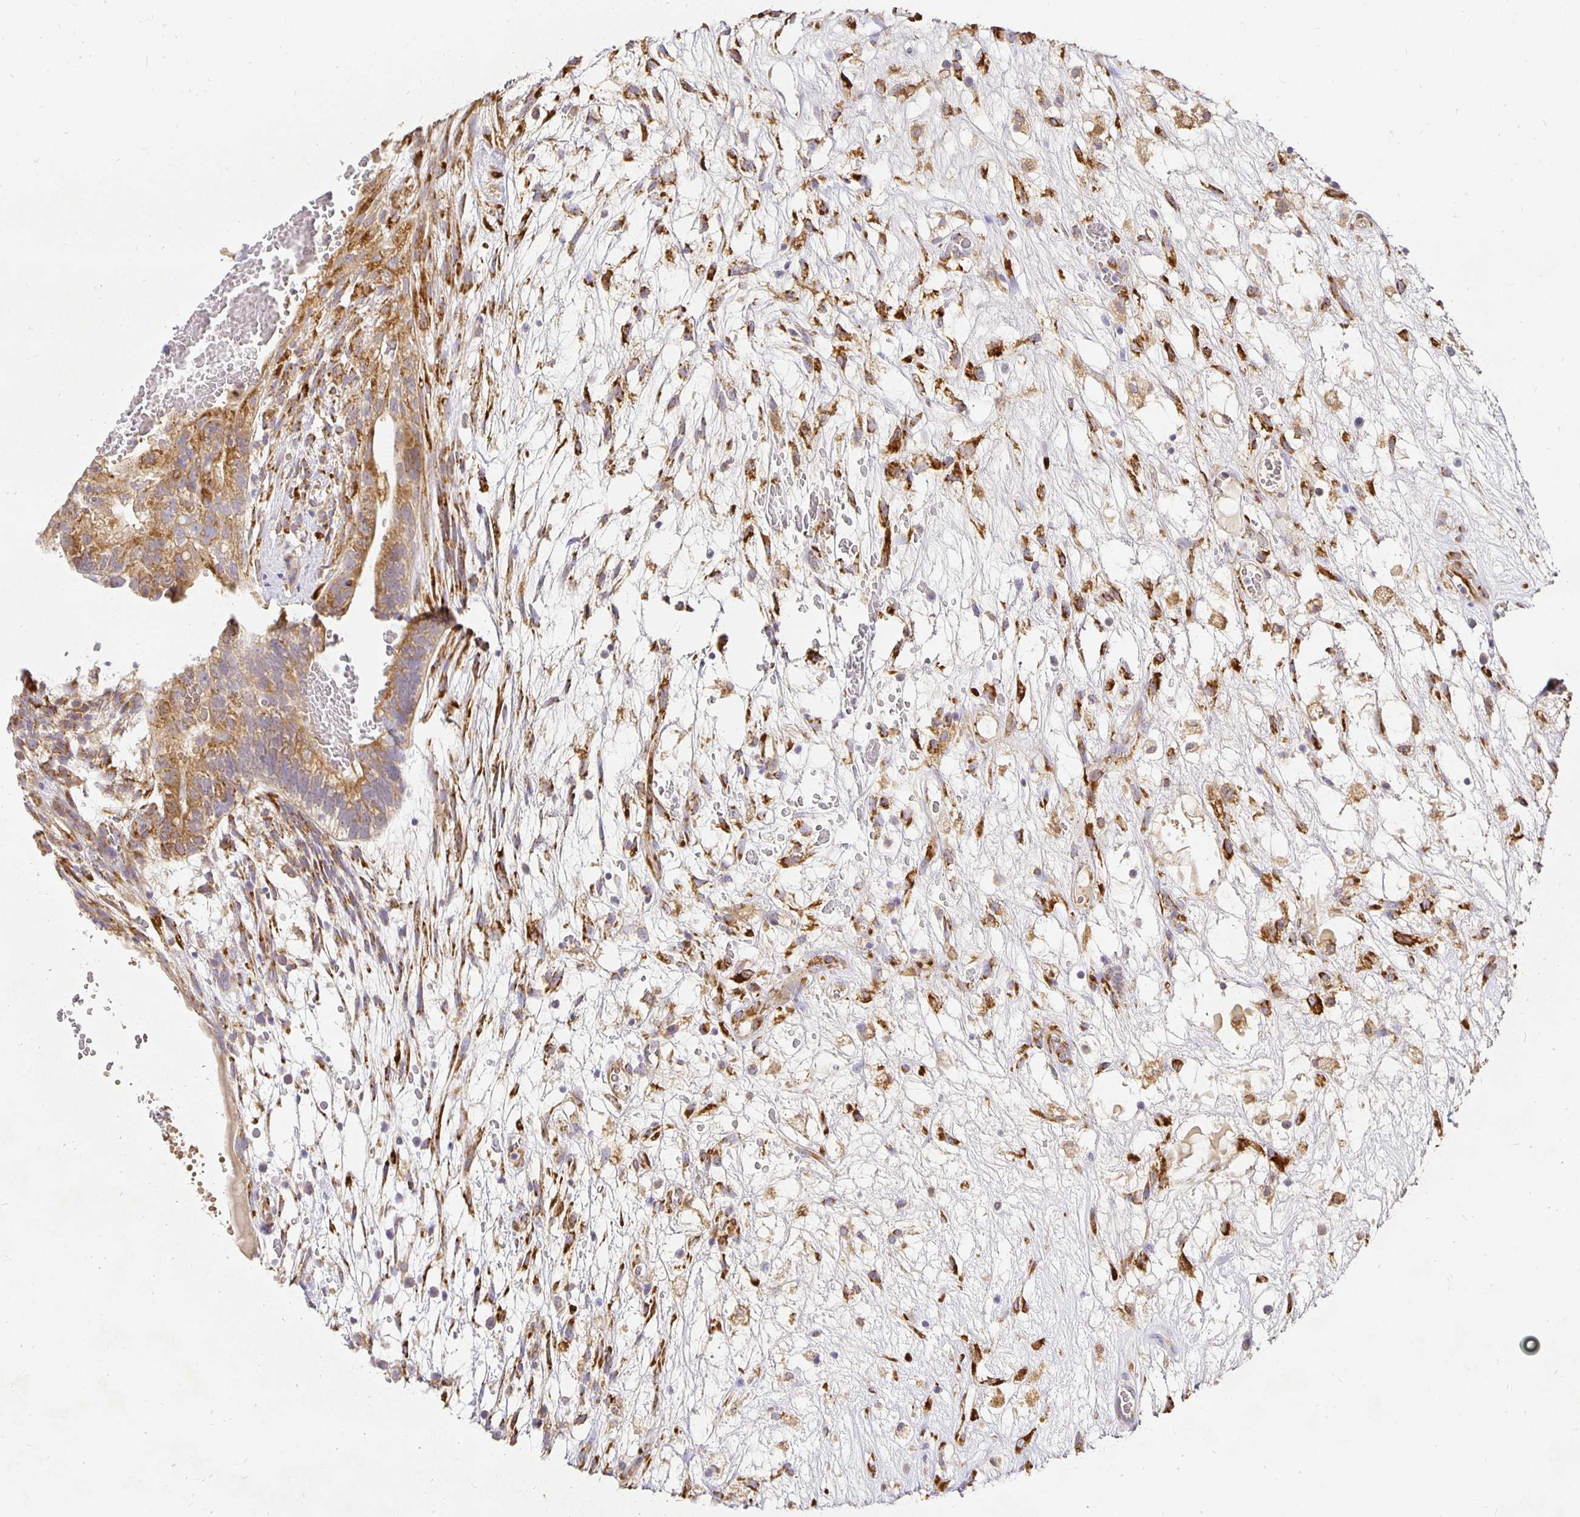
{"staining": {"intensity": "moderate", "quantity": ">75%", "location": "cytoplasmic/membranous"}, "tissue": "testis cancer", "cell_type": "Tumor cells", "image_type": "cancer", "snomed": [{"axis": "morphology", "description": "Normal tissue, NOS"}, {"axis": "morphology", "description": "Carcinoma, Embryonal, NOS"}, {"axis": "topography", "description": "Testis"}], "caption": "IHC photomicrograph of neoplastic tissue: testis cancer (embryonal carcinoma) stained using immunohistochemistry (IHC) displays medium levels of moderate protein expression localized specifically in the cytoplasmic/membranous of tumor cells, appearing as a cytoplasmic/membranous brown color.", "gene": "PLOD1", "patient": {"sex": "male", "age": 32}}